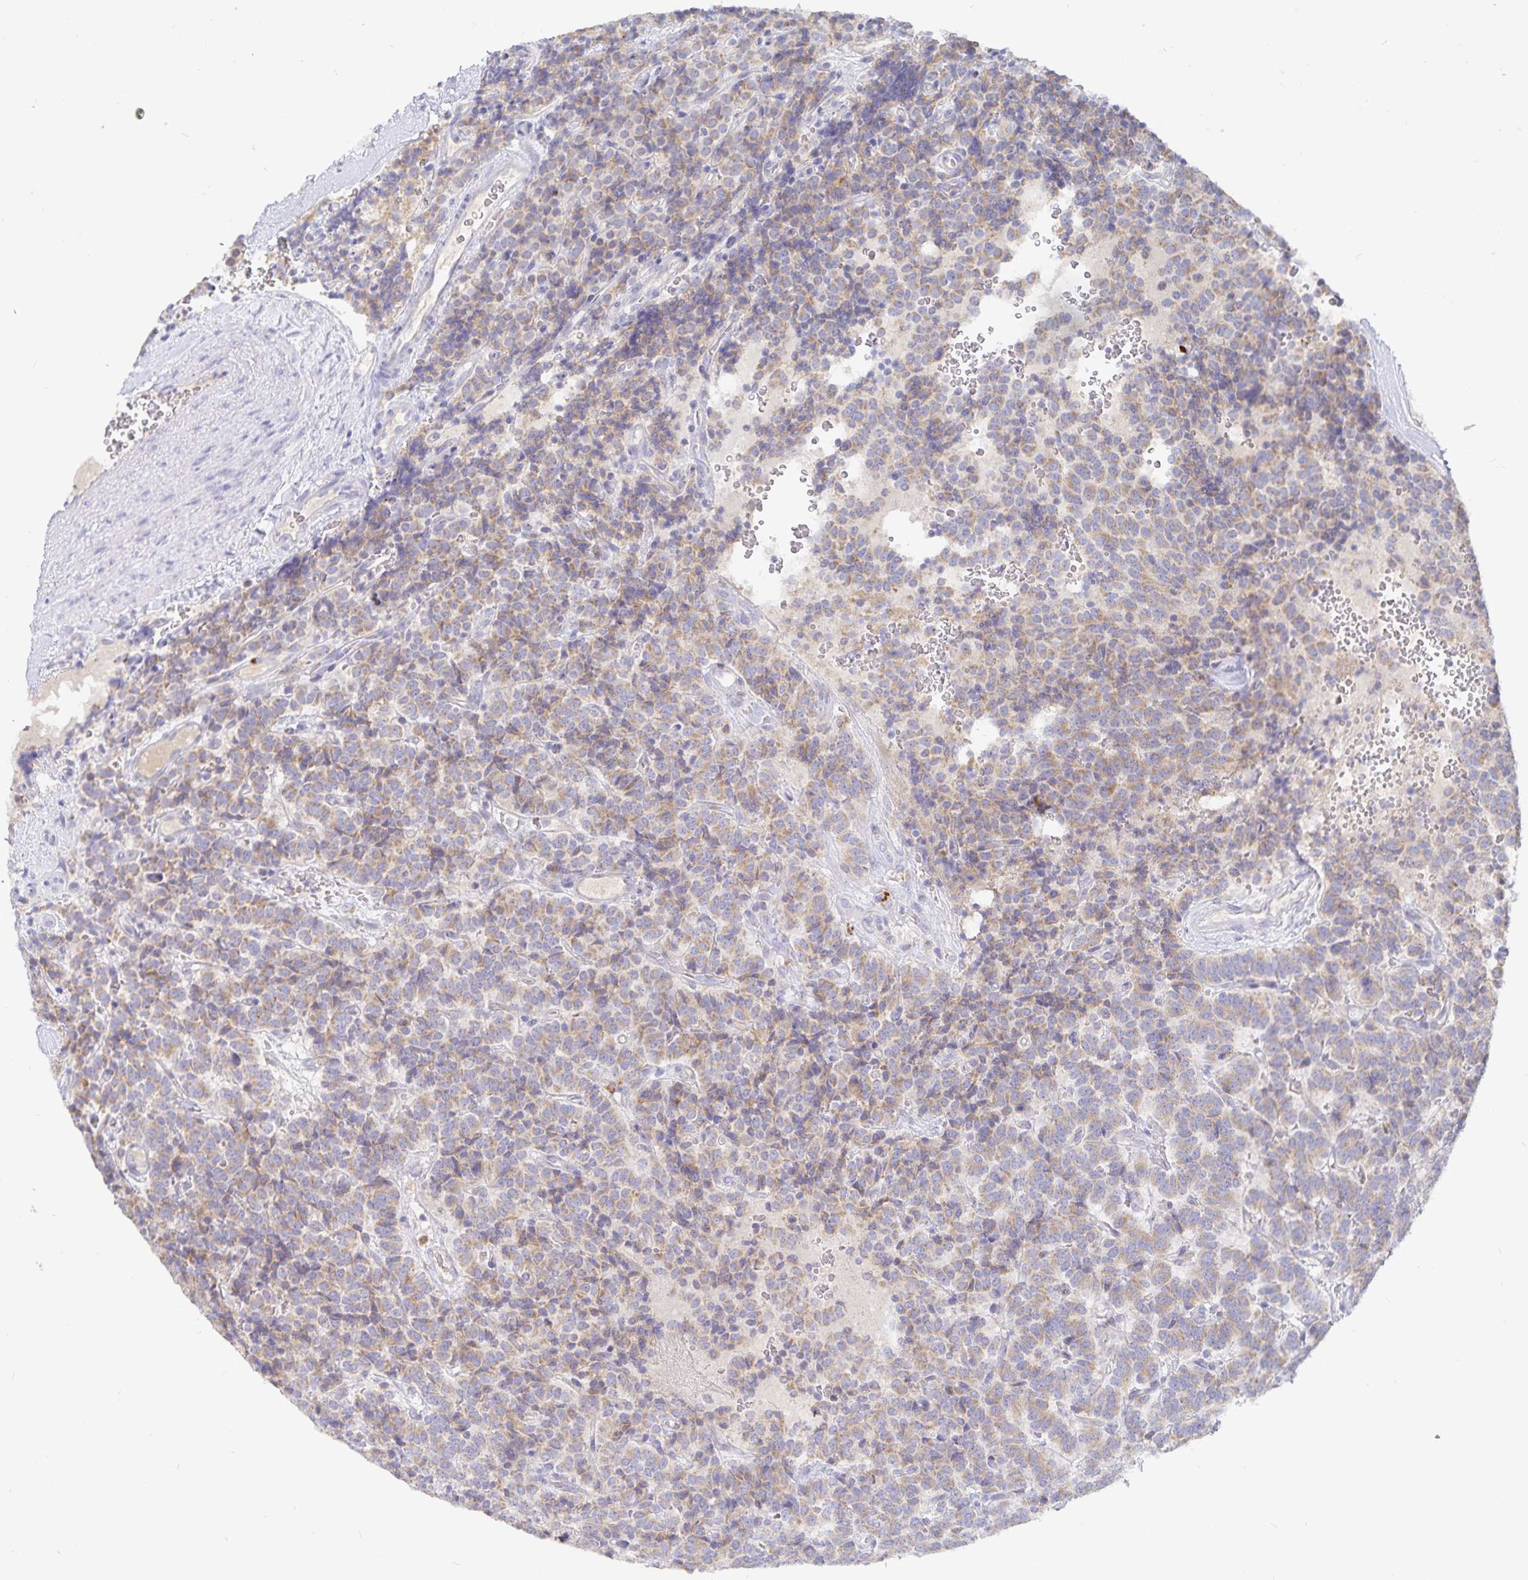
{"staining": {"intensity": "weak", "quantity": ">75%", "location": "cytoplasmic/membranous"}, "tissue": "carcinoid", "cell_type": "Tumor cells", "image_type": "cancer", "snomed": [{"axis": "morphology", "description": "Carcinoid, malignant, NOS"}, {"axis": "topography", "description": "Pancreas"}], "caption": "Approximately >75% of tumor cells in carcinoid (malignant) exhibit weak cytoplasmic/membranous protein staining as visualized by brown immunohistochemical staining.", "gene": "PKHD1", "patient": {"sex": "male", "age": 36}}